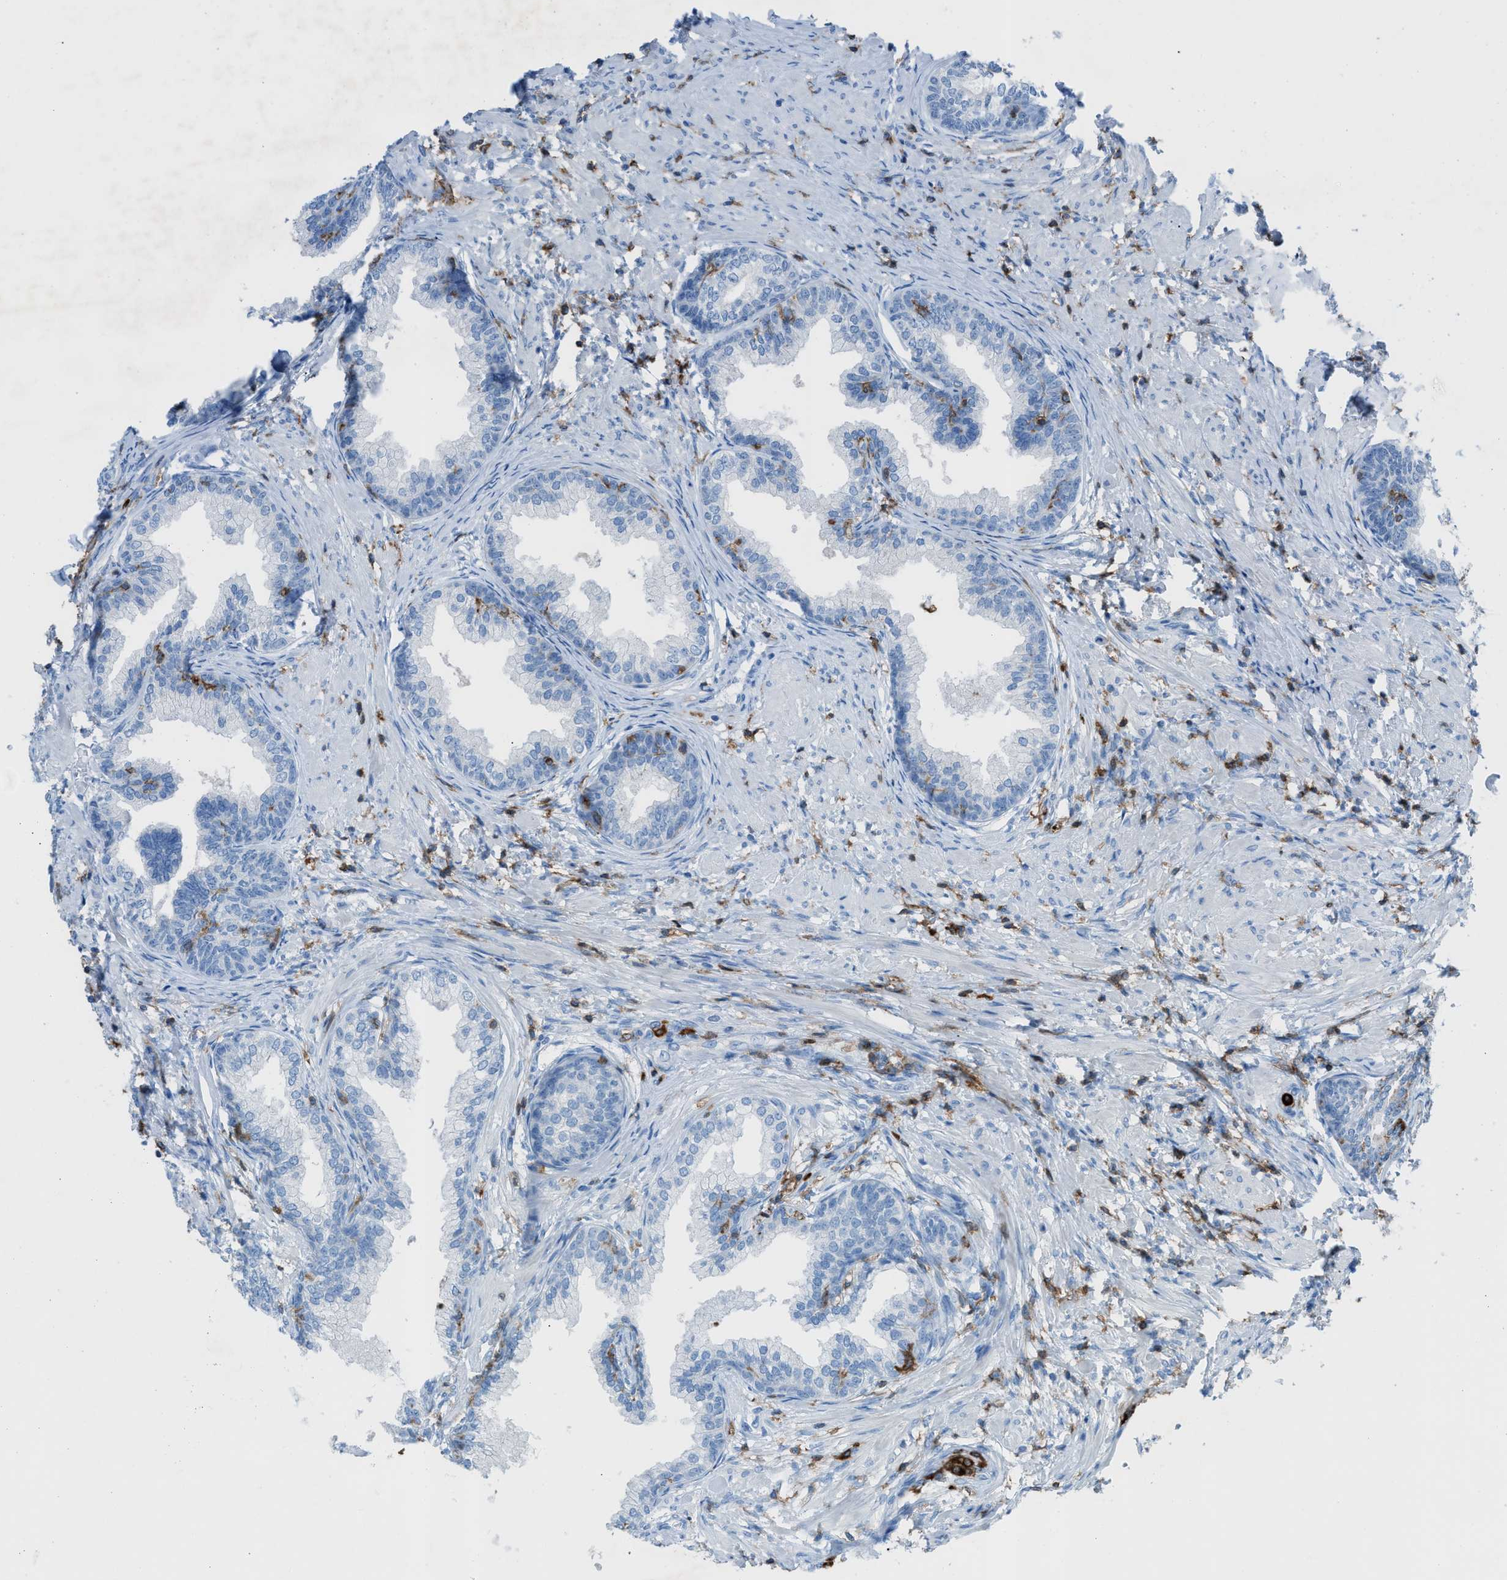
{"staining": {"intensity": "weak", "quantity": "<25%", "location": "cytoplasmic/membranous"}, "tissue": "prostate", "cell_type": "Glandular cells", "image_type": "normal", "snomed": [{"axis": "morphology", "description": "Normal tissue, NOS"}, {"axis": "topography", "description": "Prostate"}], "caption": "Glandular cells show no significant expression in normal prostate. (Stains: DAB immunohistochemistry (IHC) with hematoxylin counter stain, Microscopy: brightfield microscopy at high magnification).", "gene": "ITGB2", "patient": {"sex": "male", "age": 76}}